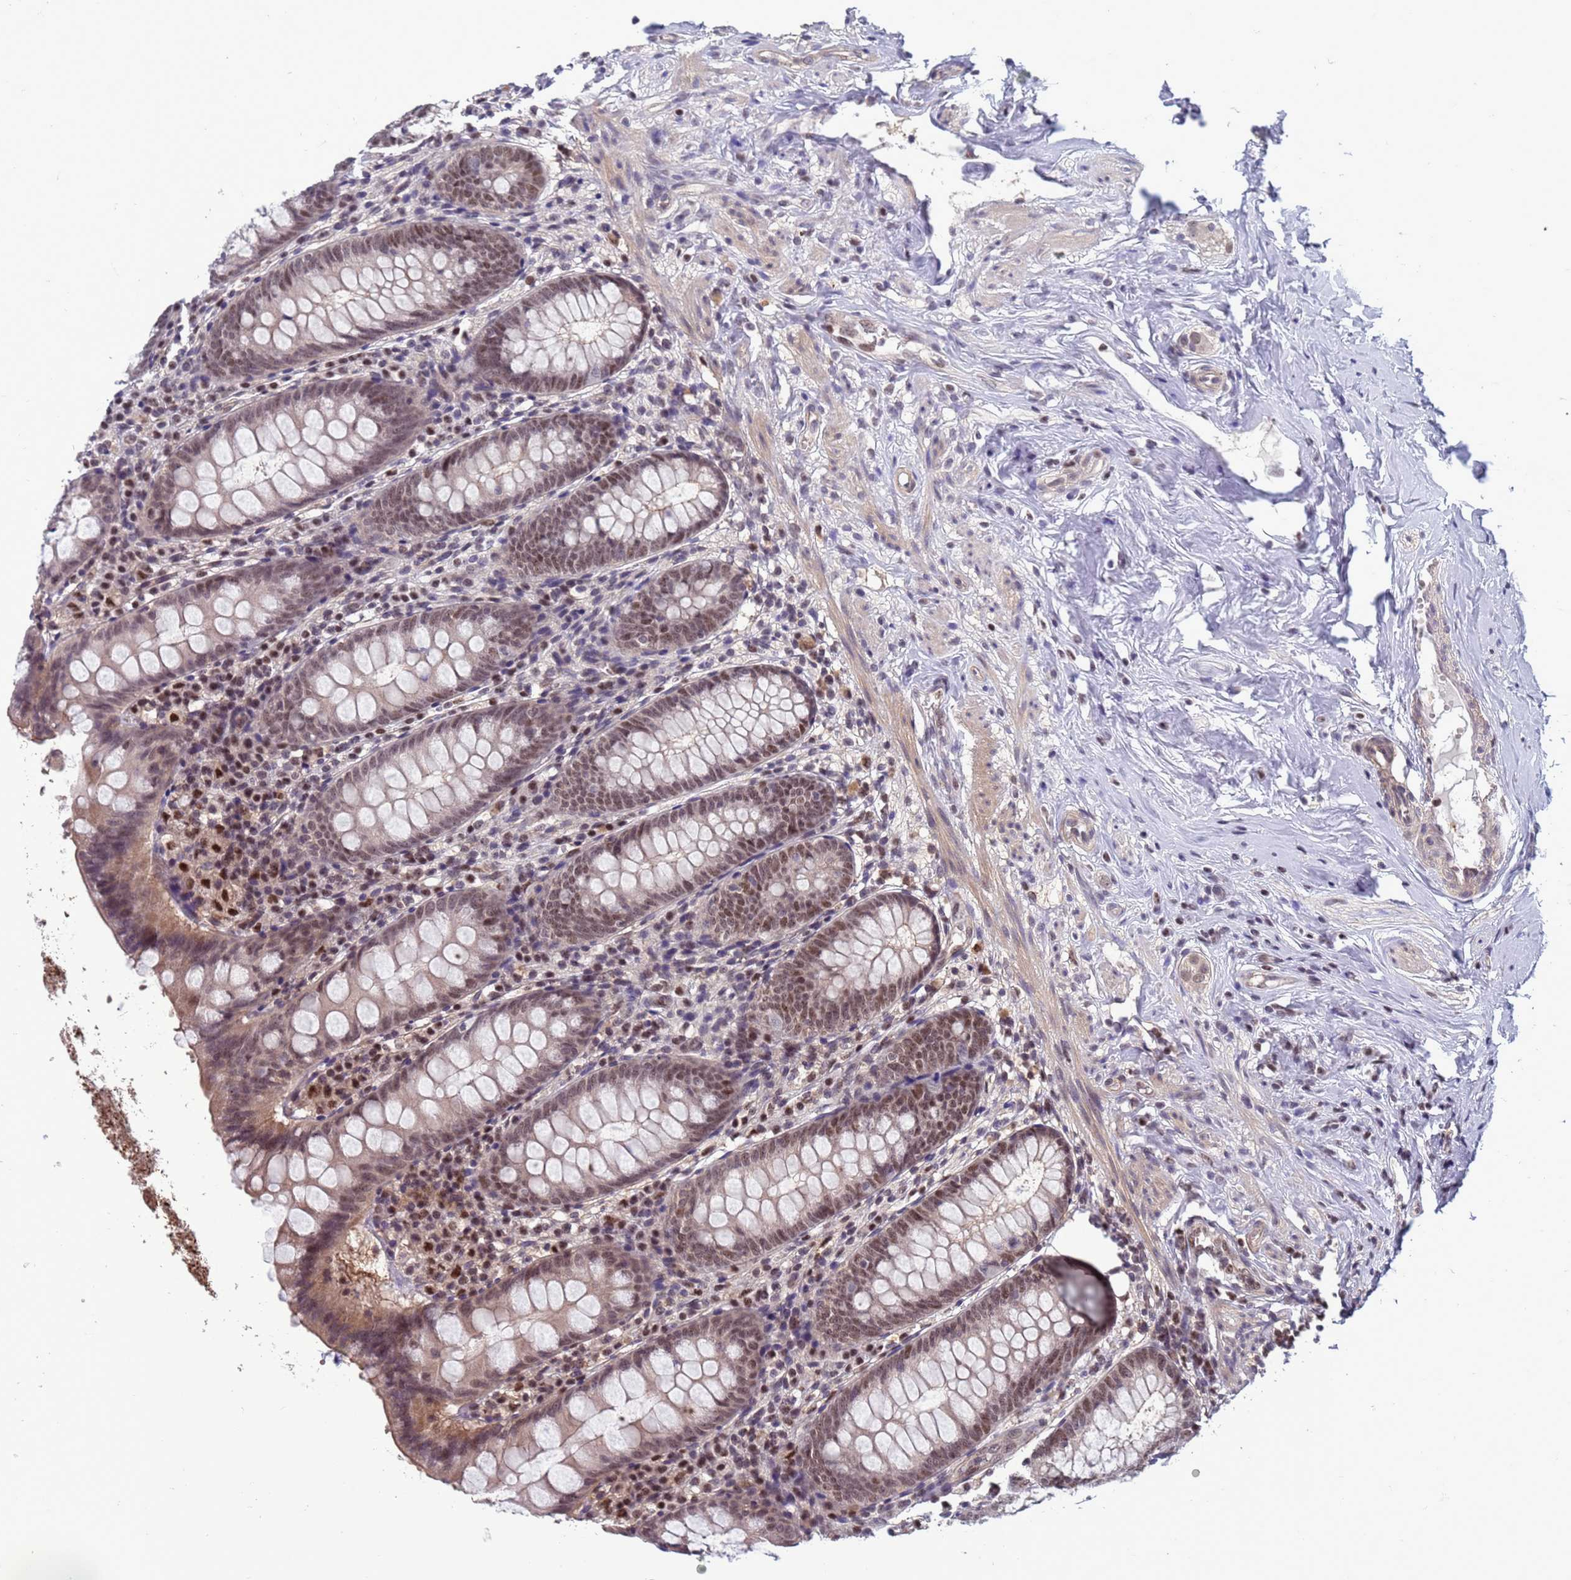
{"staining": {"intensity": "moderate", "quantity": ">75%", "location": "cytoplasmic/membranous,nuclear"}, "tissue": "appendix", "cell_type": "Glandular cells", "image_type": "normal", "snomed": [{"axis": "morphology", "description": "Normal tissue, NOS"}, {"axis": "topography", "description": "Appendix"}], "caption": "The histopathology image displays a brown stain indicating the presence of a protein in the cytoplasmic/membranous,nuclear of glandular cells in appendix.", "gene": "NSL1", "patient": {"sex": "female", "age": 51}}